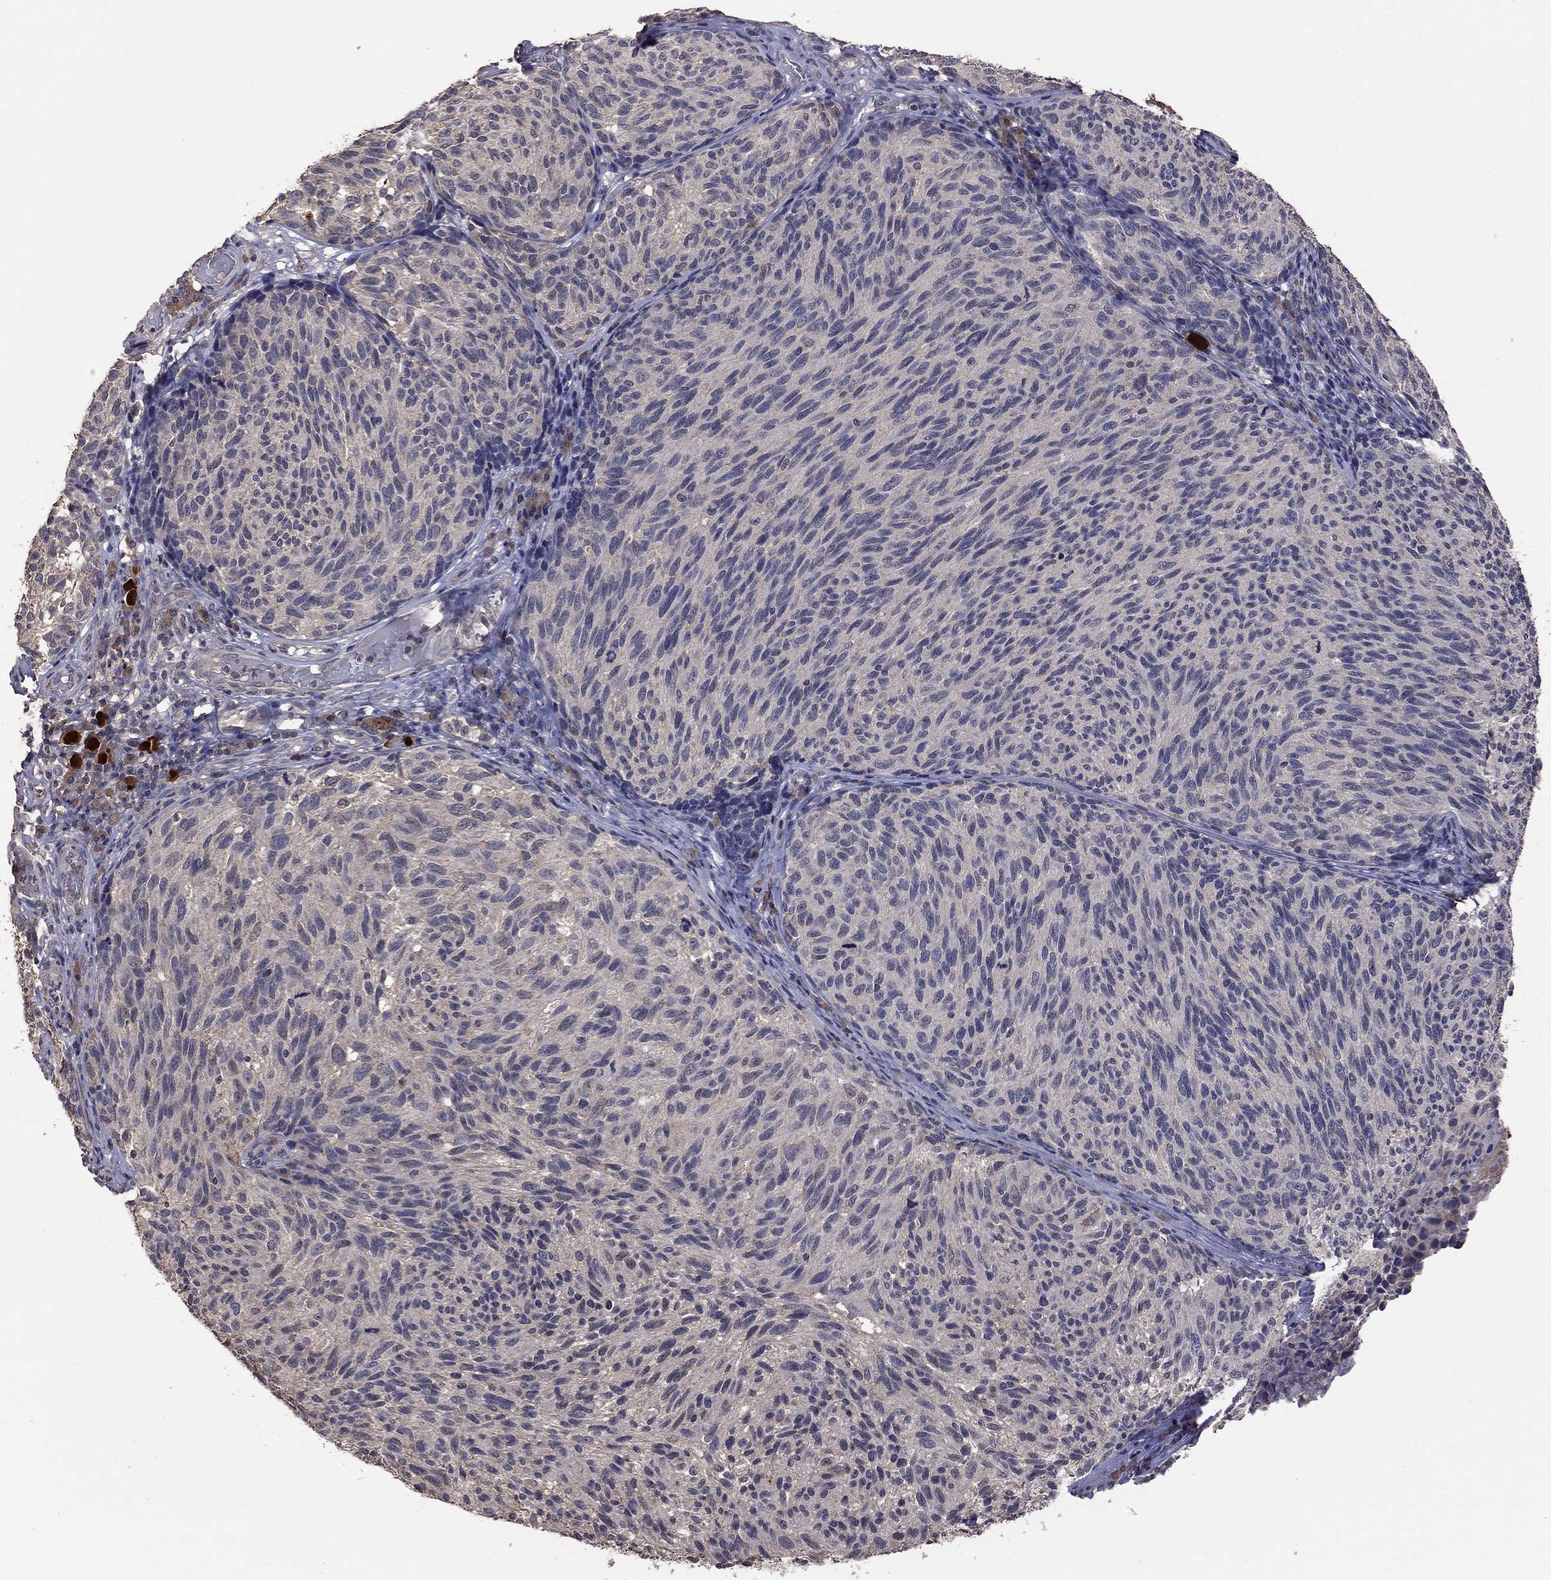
{"staining": {"intensity": "negative", "quantity": "none", "location": "none"}, "tissue": "melanoma", "cell_type": "Tumor cells", "image_type": "cancer", "snomed": [{"axis": "morphology", "description": "Malignant melanoma, NOS"}, {"axis": "topography", "description": "Skin"}], "caption": "IHC histopathology image of human malignant melanoma stained for a protein (brown), which exhibits no staining in tumor cells.", "gene": "TSNARE1", "patient": {"sex": "female", "age": 73}}